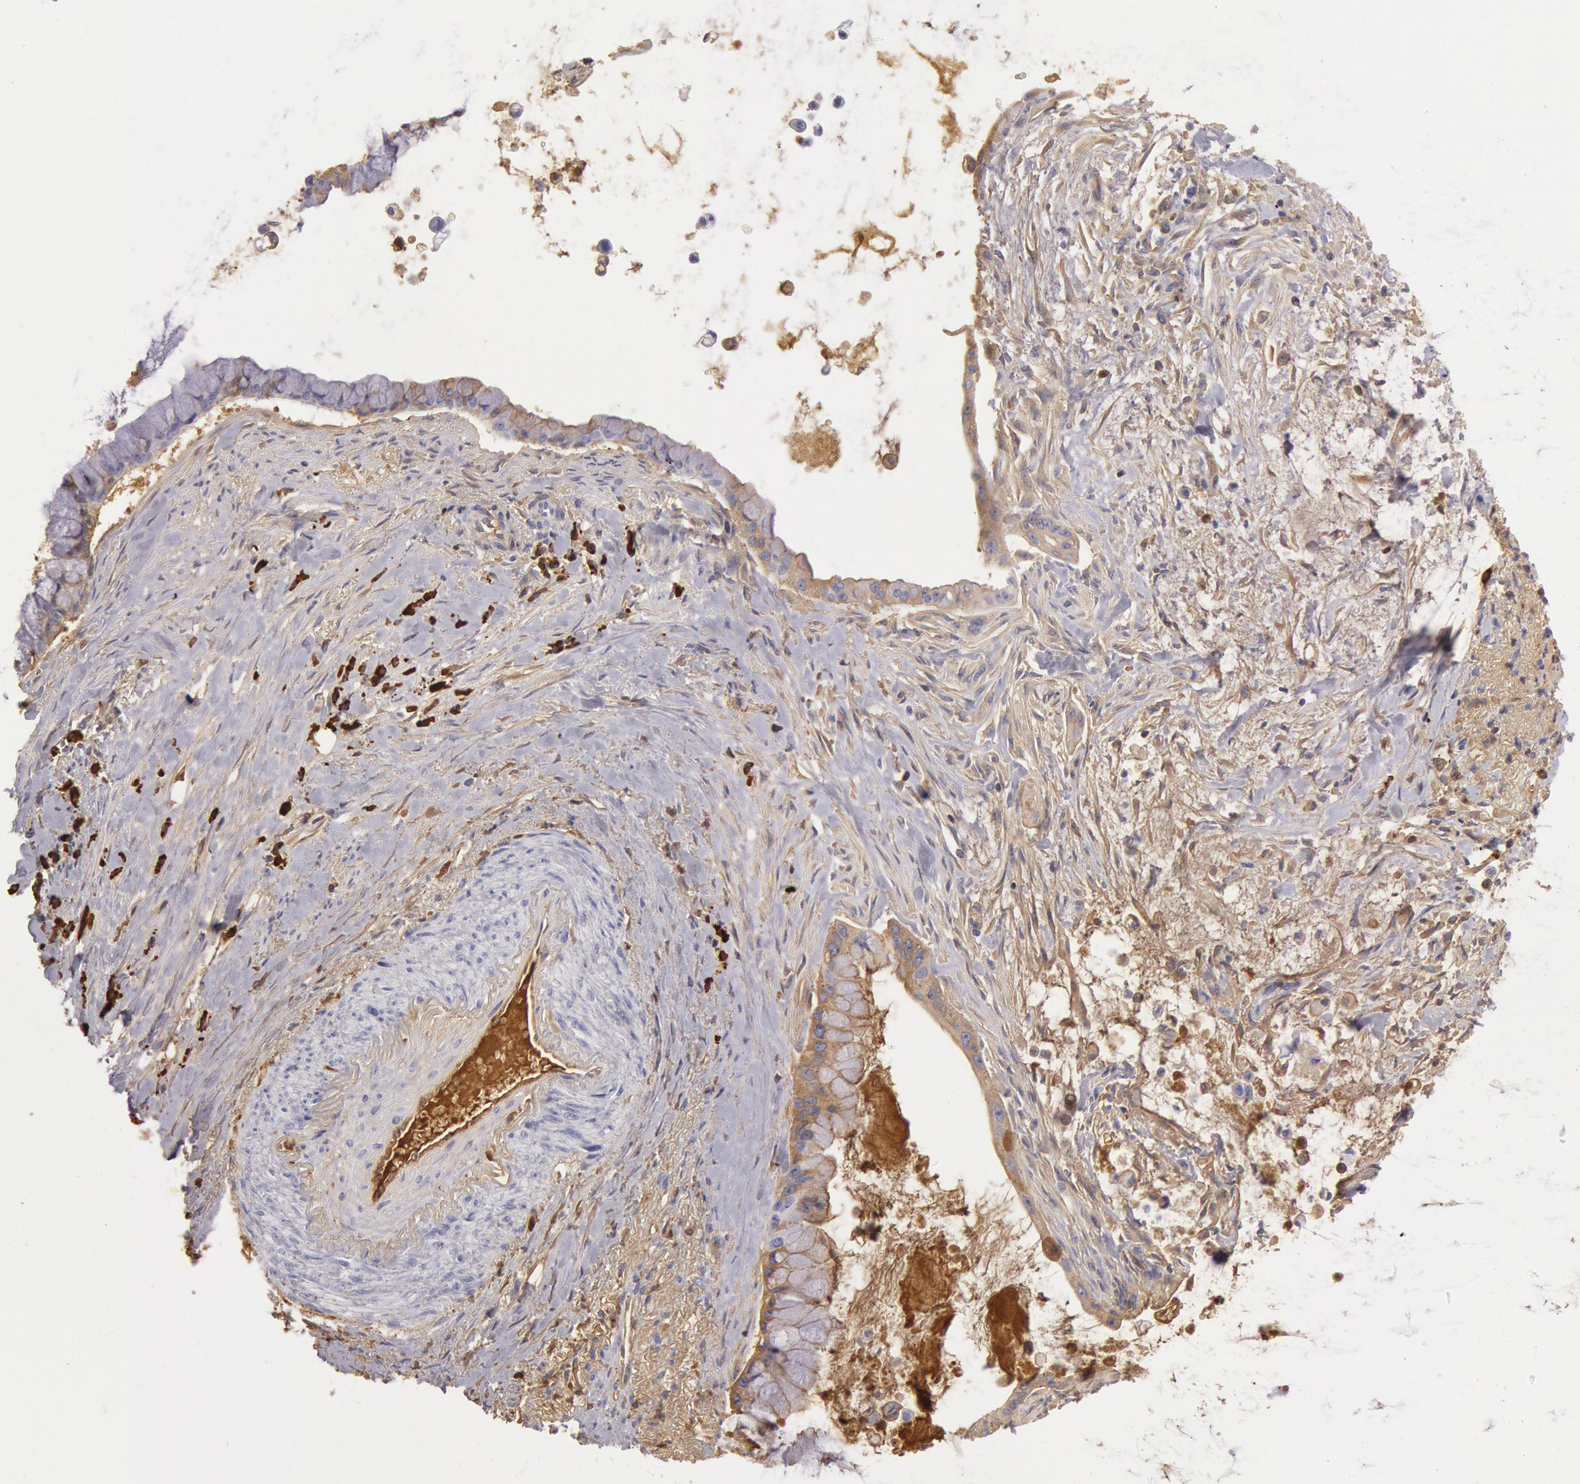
{"staining": {"intensity": "weak", "quantity": "25%-75%", "location": "cytoplasmic/membranous"}, "tissue": "pancreatic cancer", "cell_type": "Tumor cells", "image_type": "cancer", "snomed": [{"axis": "morphology", "description": "Adenocarcinoma, NOS"}, {"axis": "topography", "description": "Pancreas"}], "caption": "IHC of human pancreatic adenocarcinoma reveals low levels of weak cytoplasmic/membranous staining in approximately 25%-75% of tumor cells.", "gene": "IGHG1", "patient": {"sex": "male", "age": 59}}